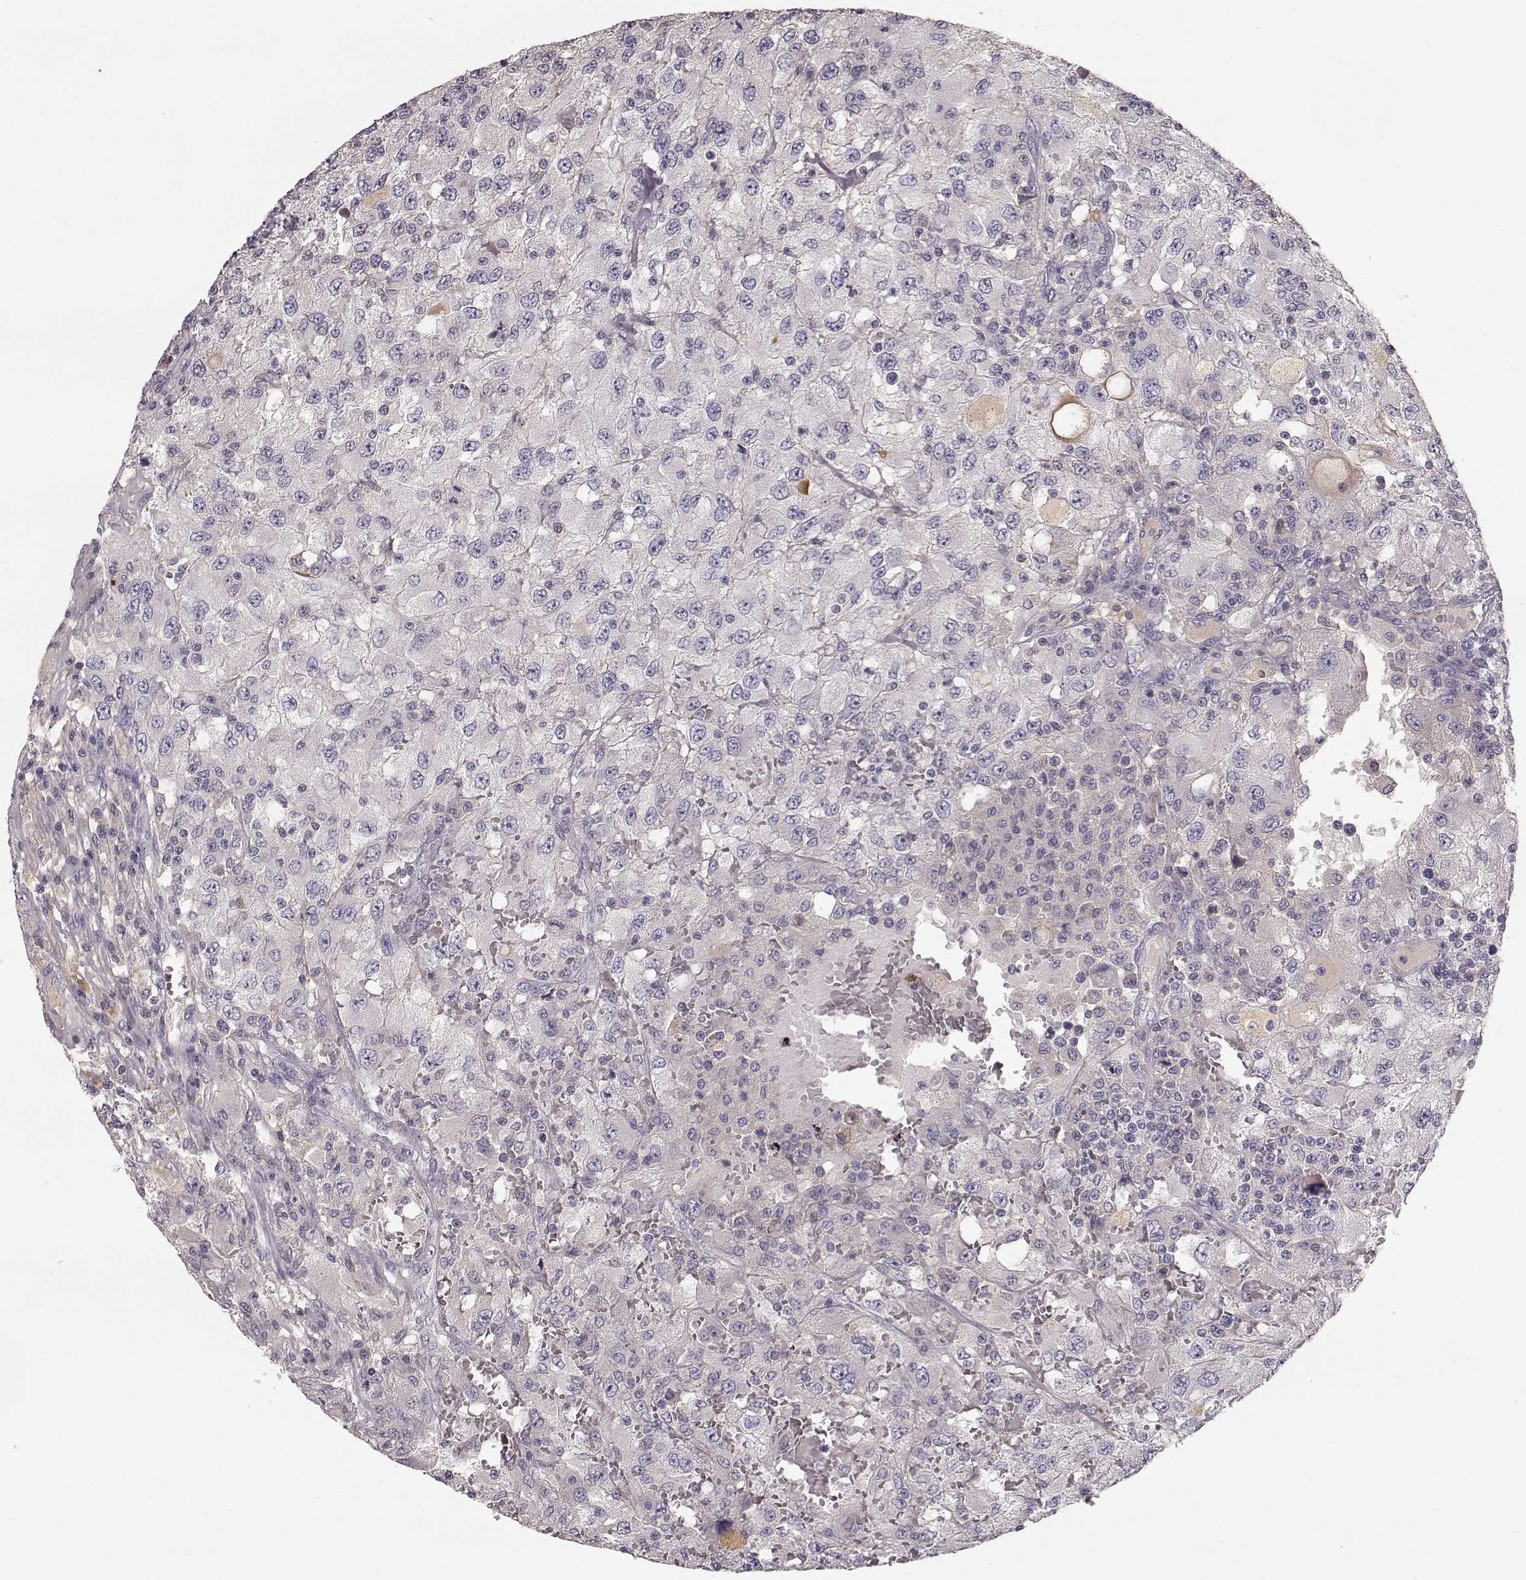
{"staining": {"intensity": "negative", "quantity": "none", "location": "none"}, "tissue": "renal cancer", "cell_type": "Tumor cells", "image_type": "cancer", "snomed": [{"axis": "morphology", "description": "Adenocarcinoma, NOS"}, {"axis": "topography", "description": "Kidney"}], "caption": "DAB (3,3'-diaminobenzidine) immunohistochemical staining of human renal cancer exhibits no significant expression in tumor cells.", "gene": "YJEFN3", "patient": {"sex": "female", "age": 67}}